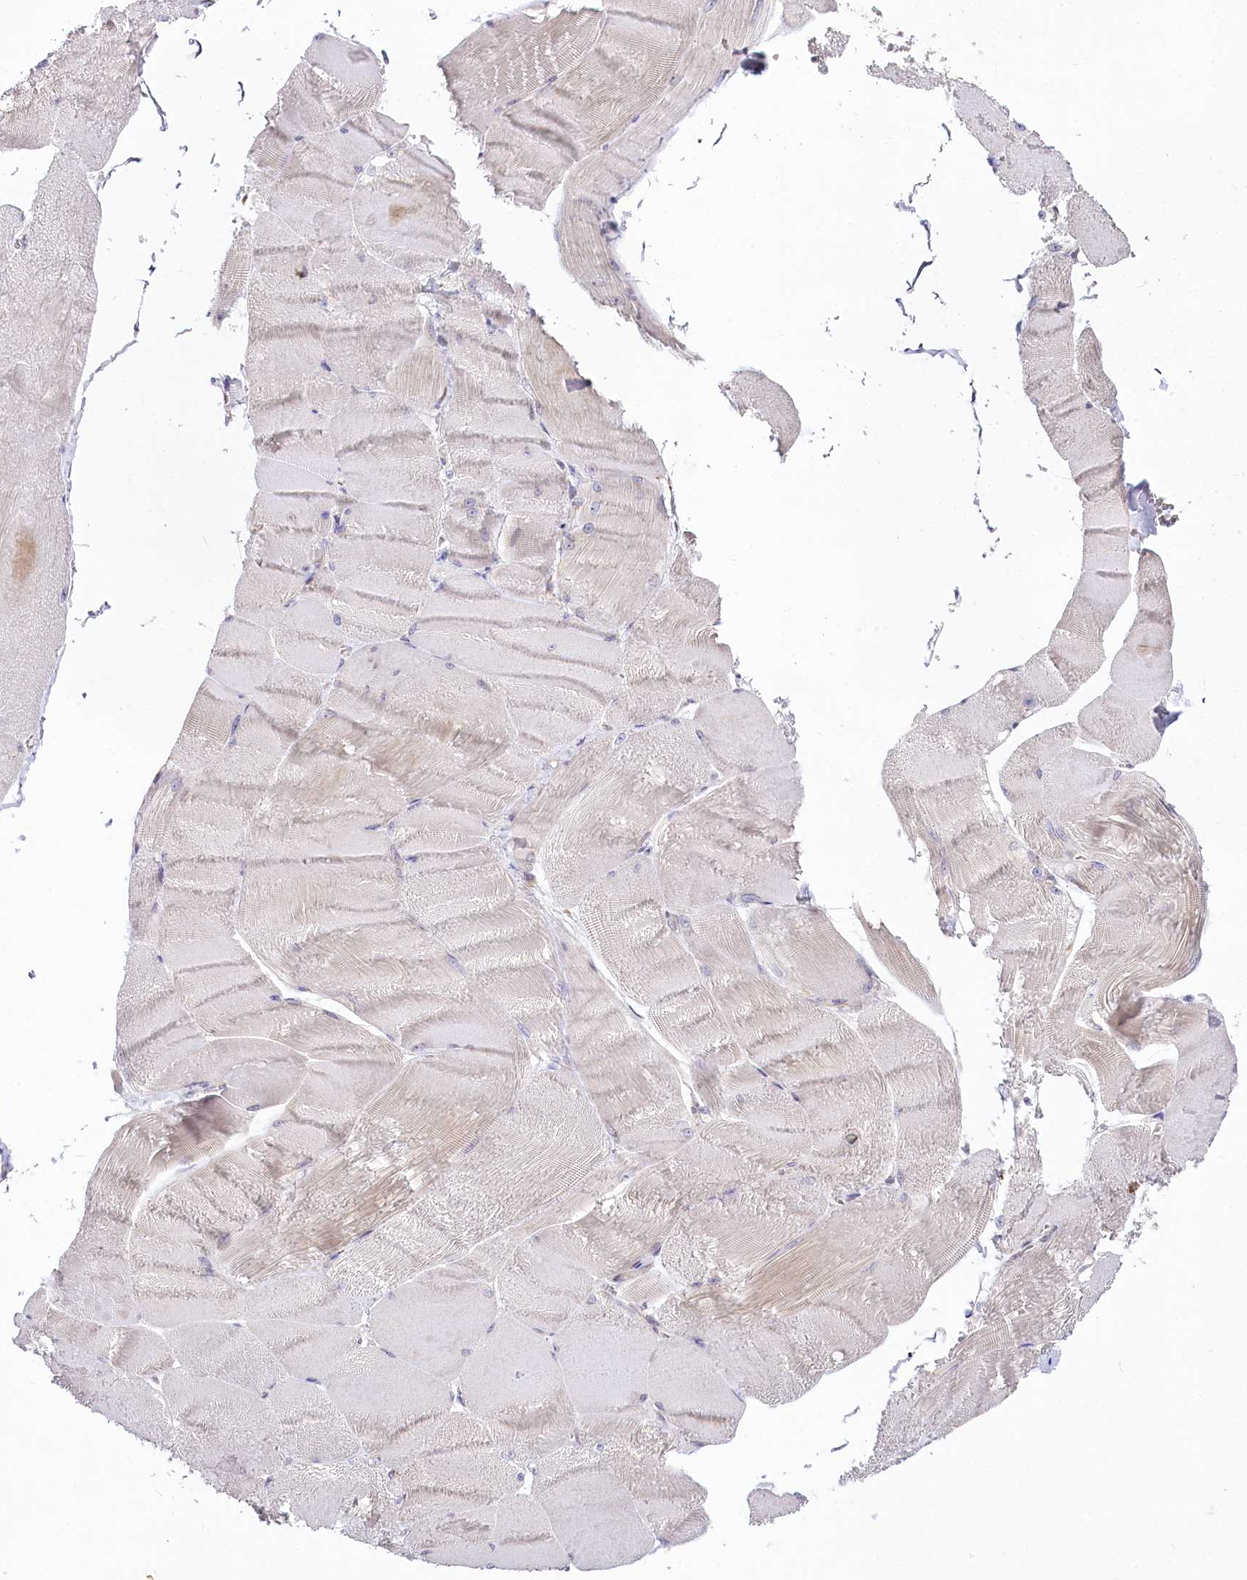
{"staining": {"intensity": "negative", "quantity": "none", "location": "none"}, "tissue": "skeletal muscle", "cell_type": "Myocytes", "image_type": "normal", "snomed": [{"axis": "morphology", "description": "Normal tissue, NOS"}, {"axis": "morphology", "description": "Basal cell carcinoma"}, {"axis": "topography", "description": "Skeletal muscle"}], "caption": "The image exhibits no staining of myocytes in normal skeletal muscle. Brightfield microscopy of immunohistochemistry (IHC) stained with DAB (3,3'-diaminobenzidine) (brown) and hematoxylin (blue), captured at high magnification.", "gene": "STX6", "patient": {"sex": "female", "age": 64}}